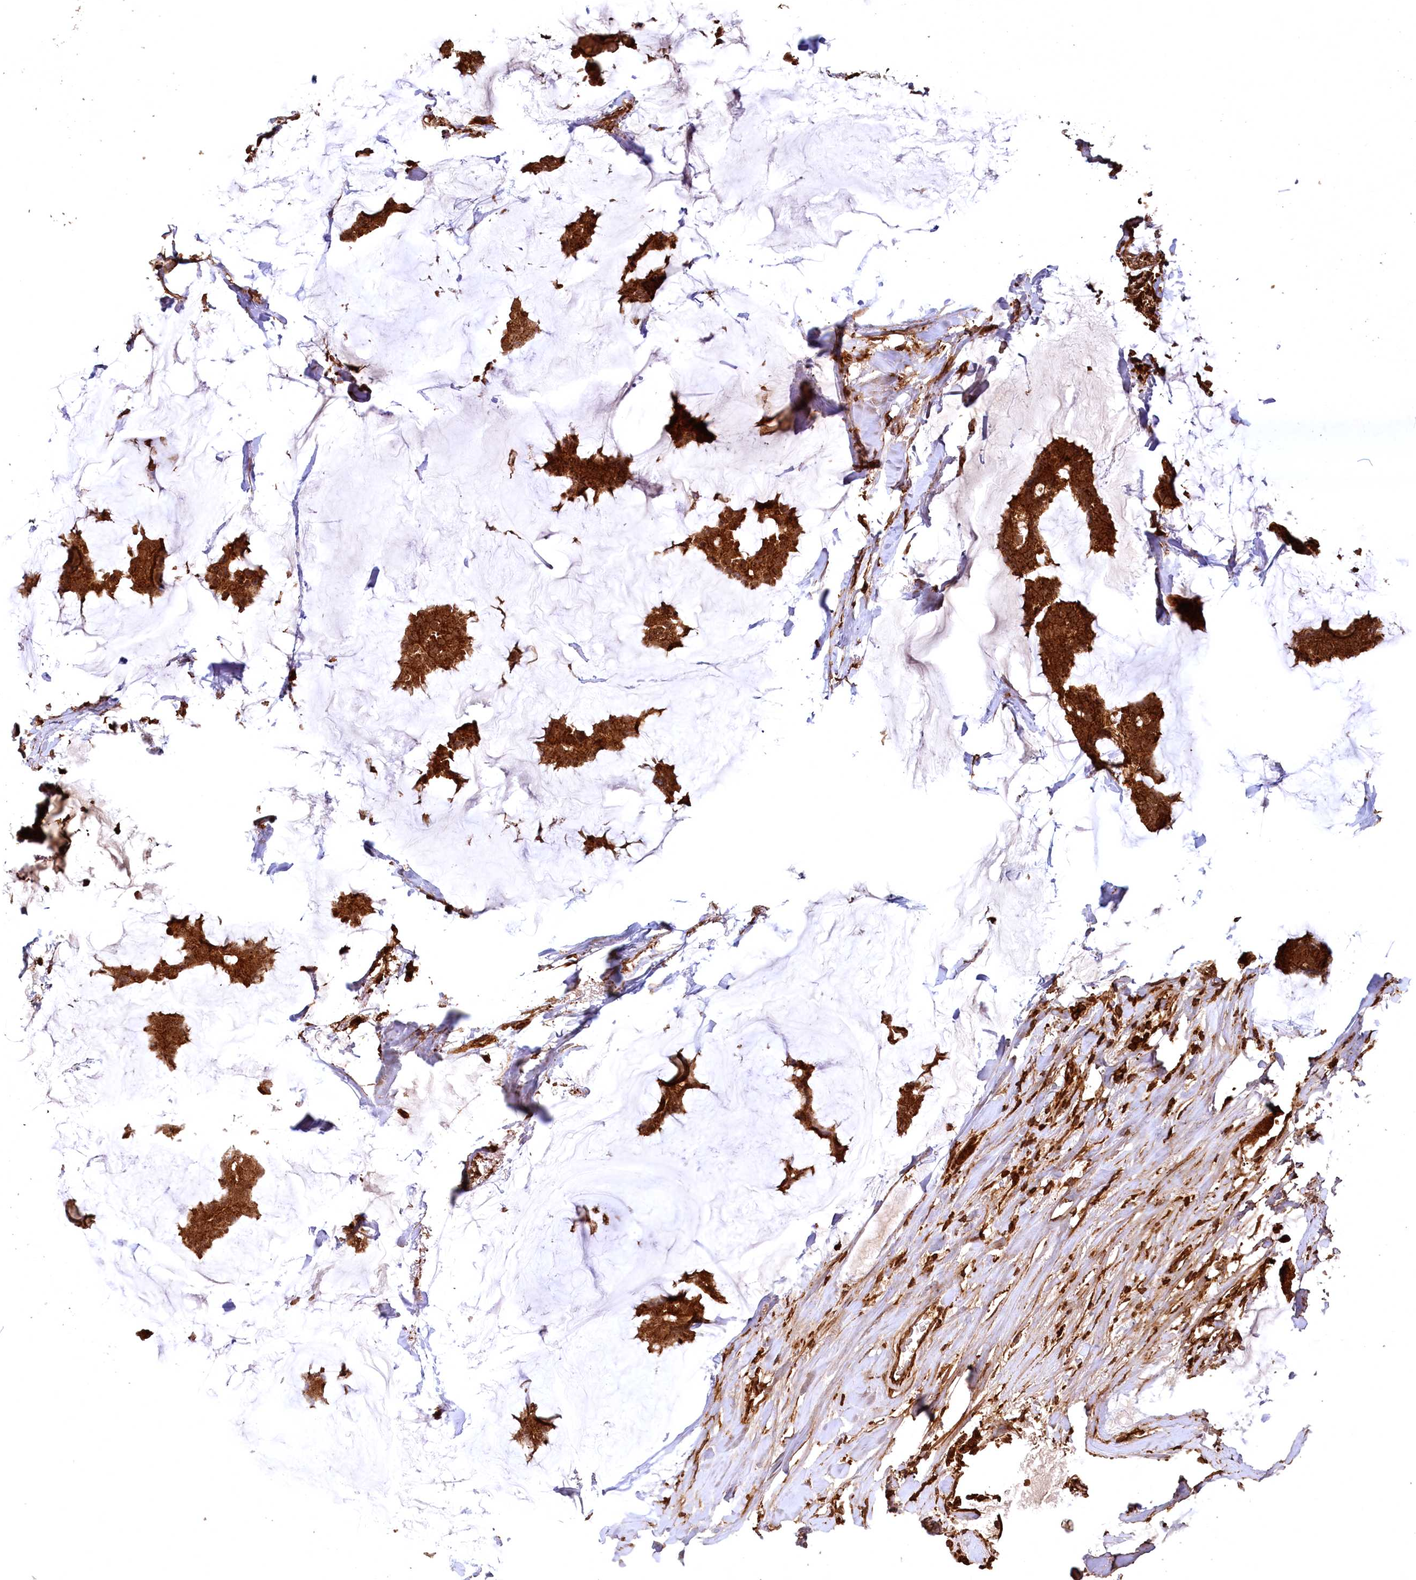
{"staining": {"intensity": "strong", "quantity": ">75%", "location": "cytoplasmic/membranous"}, "tissue": "breast cancer", "cell_type": "Tumor cells", "image_type": "cancer", "snomed": [{"axis": "morphology", "description": "Duct carcinoma"}, {"axis": "topography", "description": "Breast"}], "caption": "Human breast cancer stained with a brown dye demonstrates strong cytoplasmic/membranous positive positivity in approximately >75% of tumor cells.", "gene": "STUB1", "patient": {"sex": "female", "age": 93}}